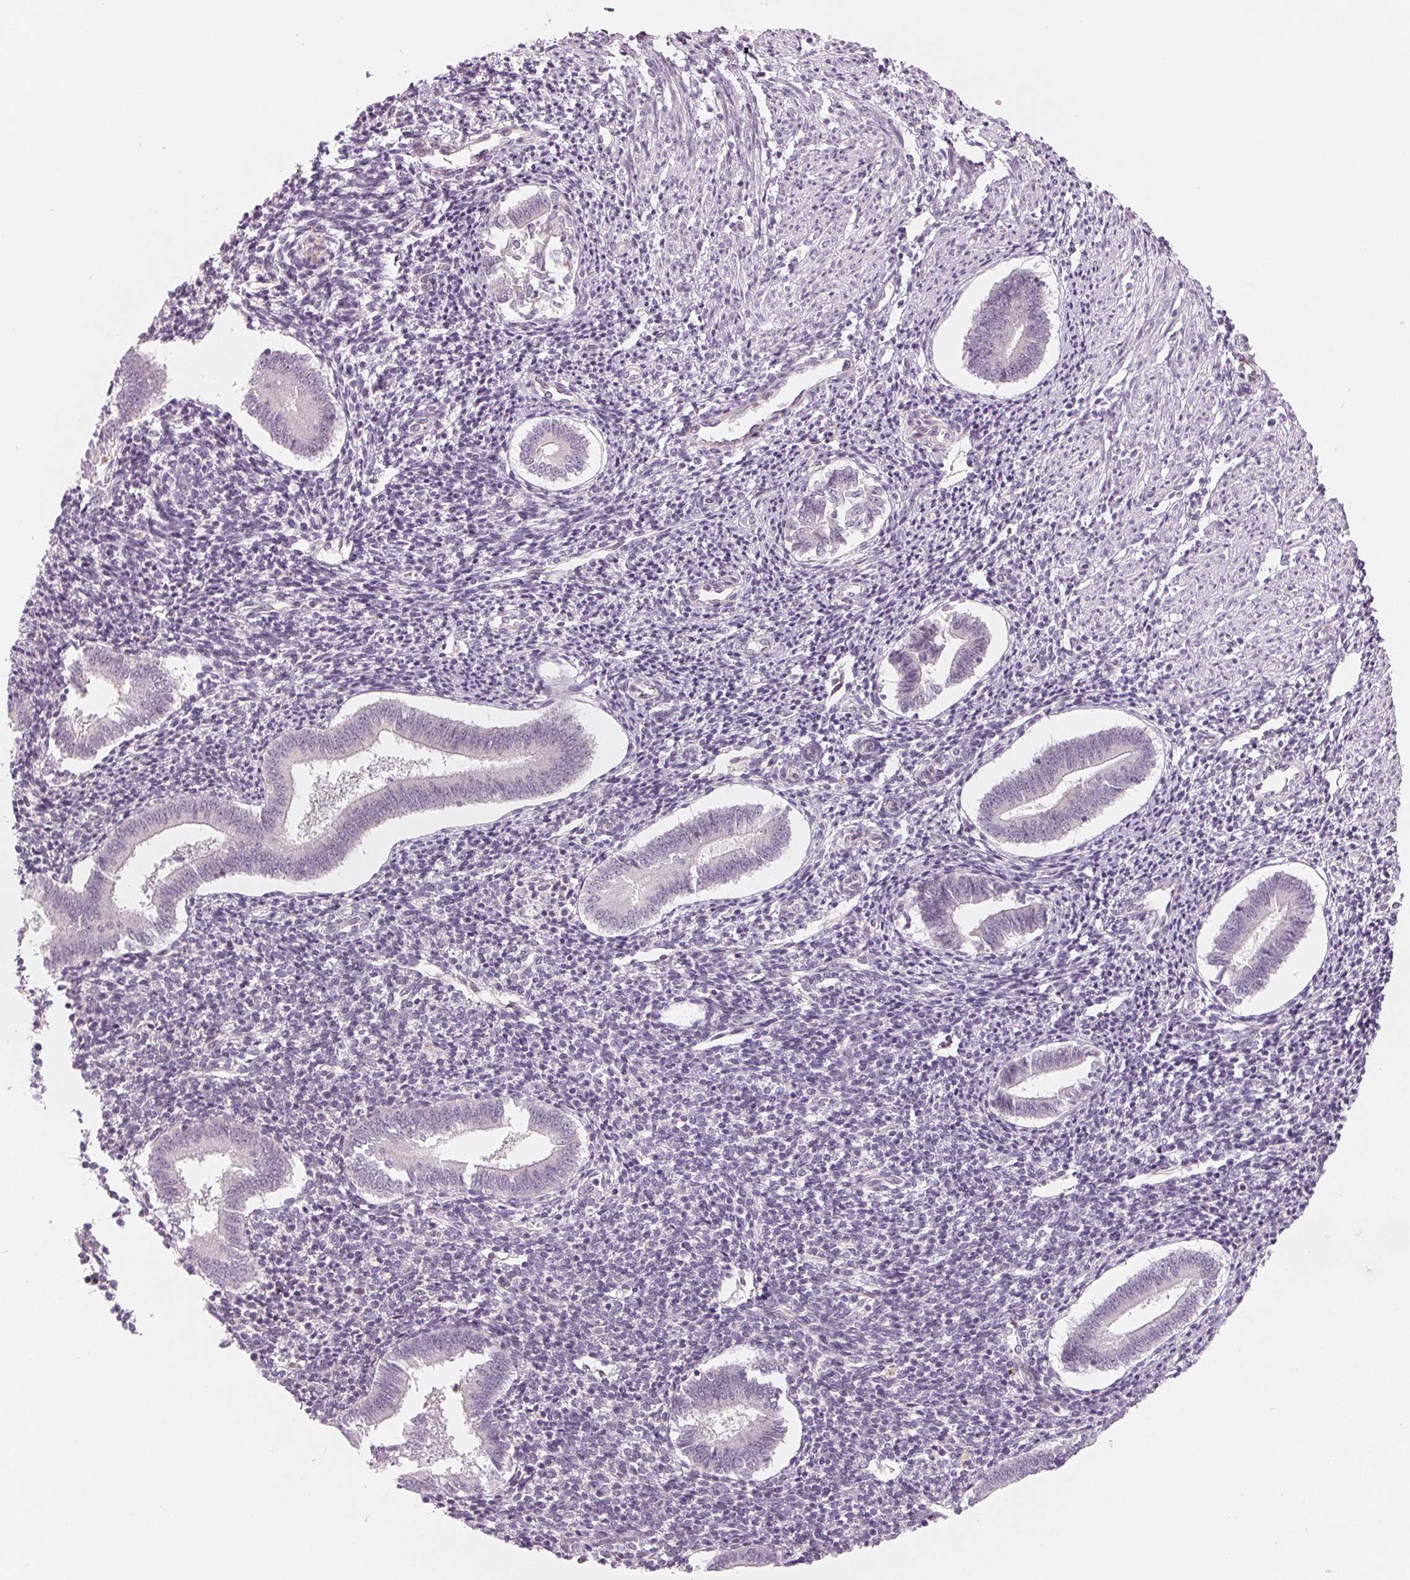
{"staining": {"intensity": "negative", "quantity": "none", "location": "none"}, "tissue": "endometrium", "cell_type": "Cells in endometrial stroma", "image_type": "normal", "snomed": [{"axis": "morphology", "description": "Normal tissue, NOS"}, {"axis": "topography", "description": "Endometrium"}], "caption": "A high-resolution image shows immunohistochemistry (IHC) staining of normal endometrium, which reveals no significant staining in cells in endometrial stroma.", "gene": "CFC1B", "patient": {"sex": "female", "age": 25}}